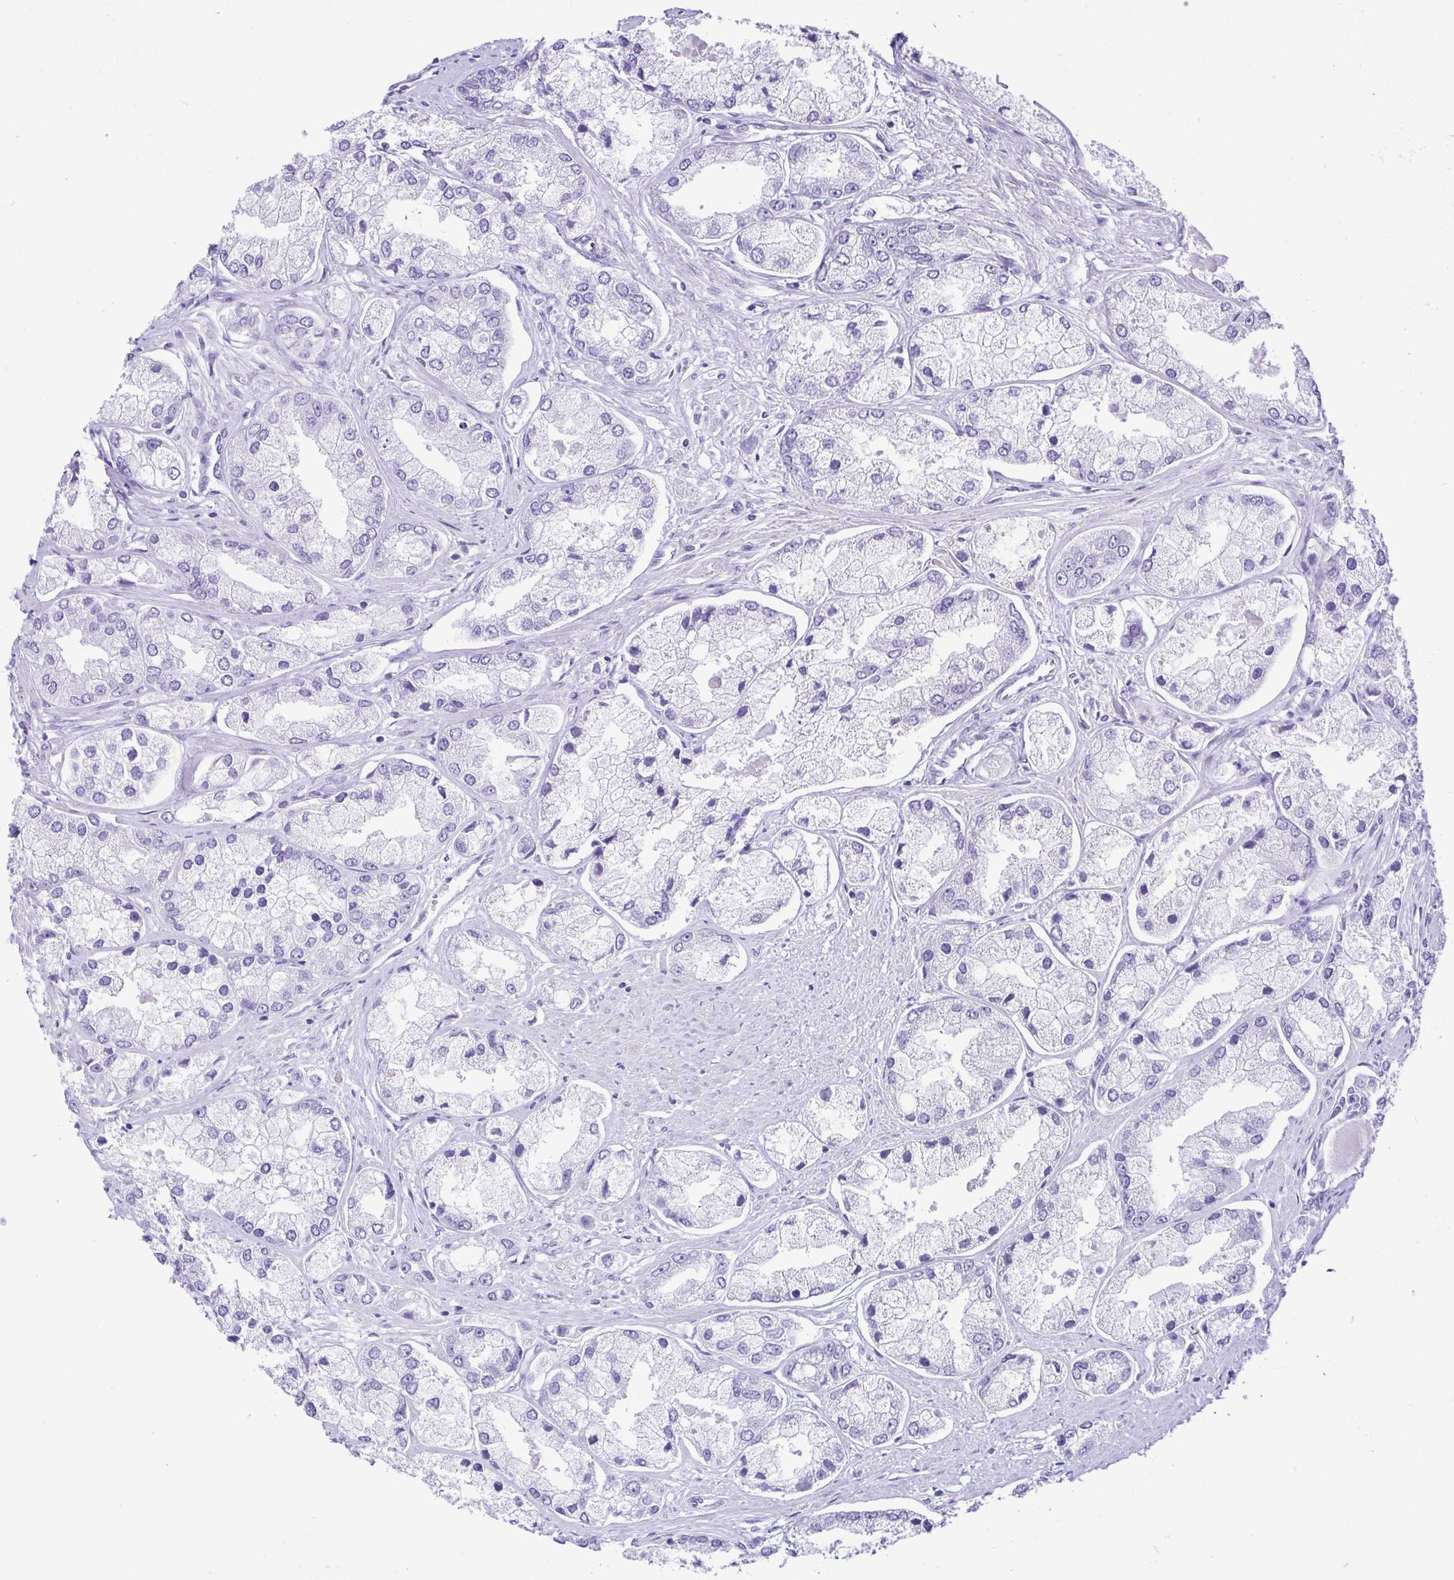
{"staining": {"intensity": "negative", "quantity": "none", "location": "none"}, "tissue": "prostate cancer", "cell_type": "Tumor cells", "image_type": "cancer", "snomed": [{"axis": "morphology", "description": "Adenocarcinoma, Low grade"}, {"axis": "topography", "description": "Prostate"}], "caption": "Photomicrograph shows no protein expression in tumor cells of prostate adenocarcinoma (low-grade) tissue.", "gene": "SPATA16", "patient": {"sex": "male", "age": 69}}